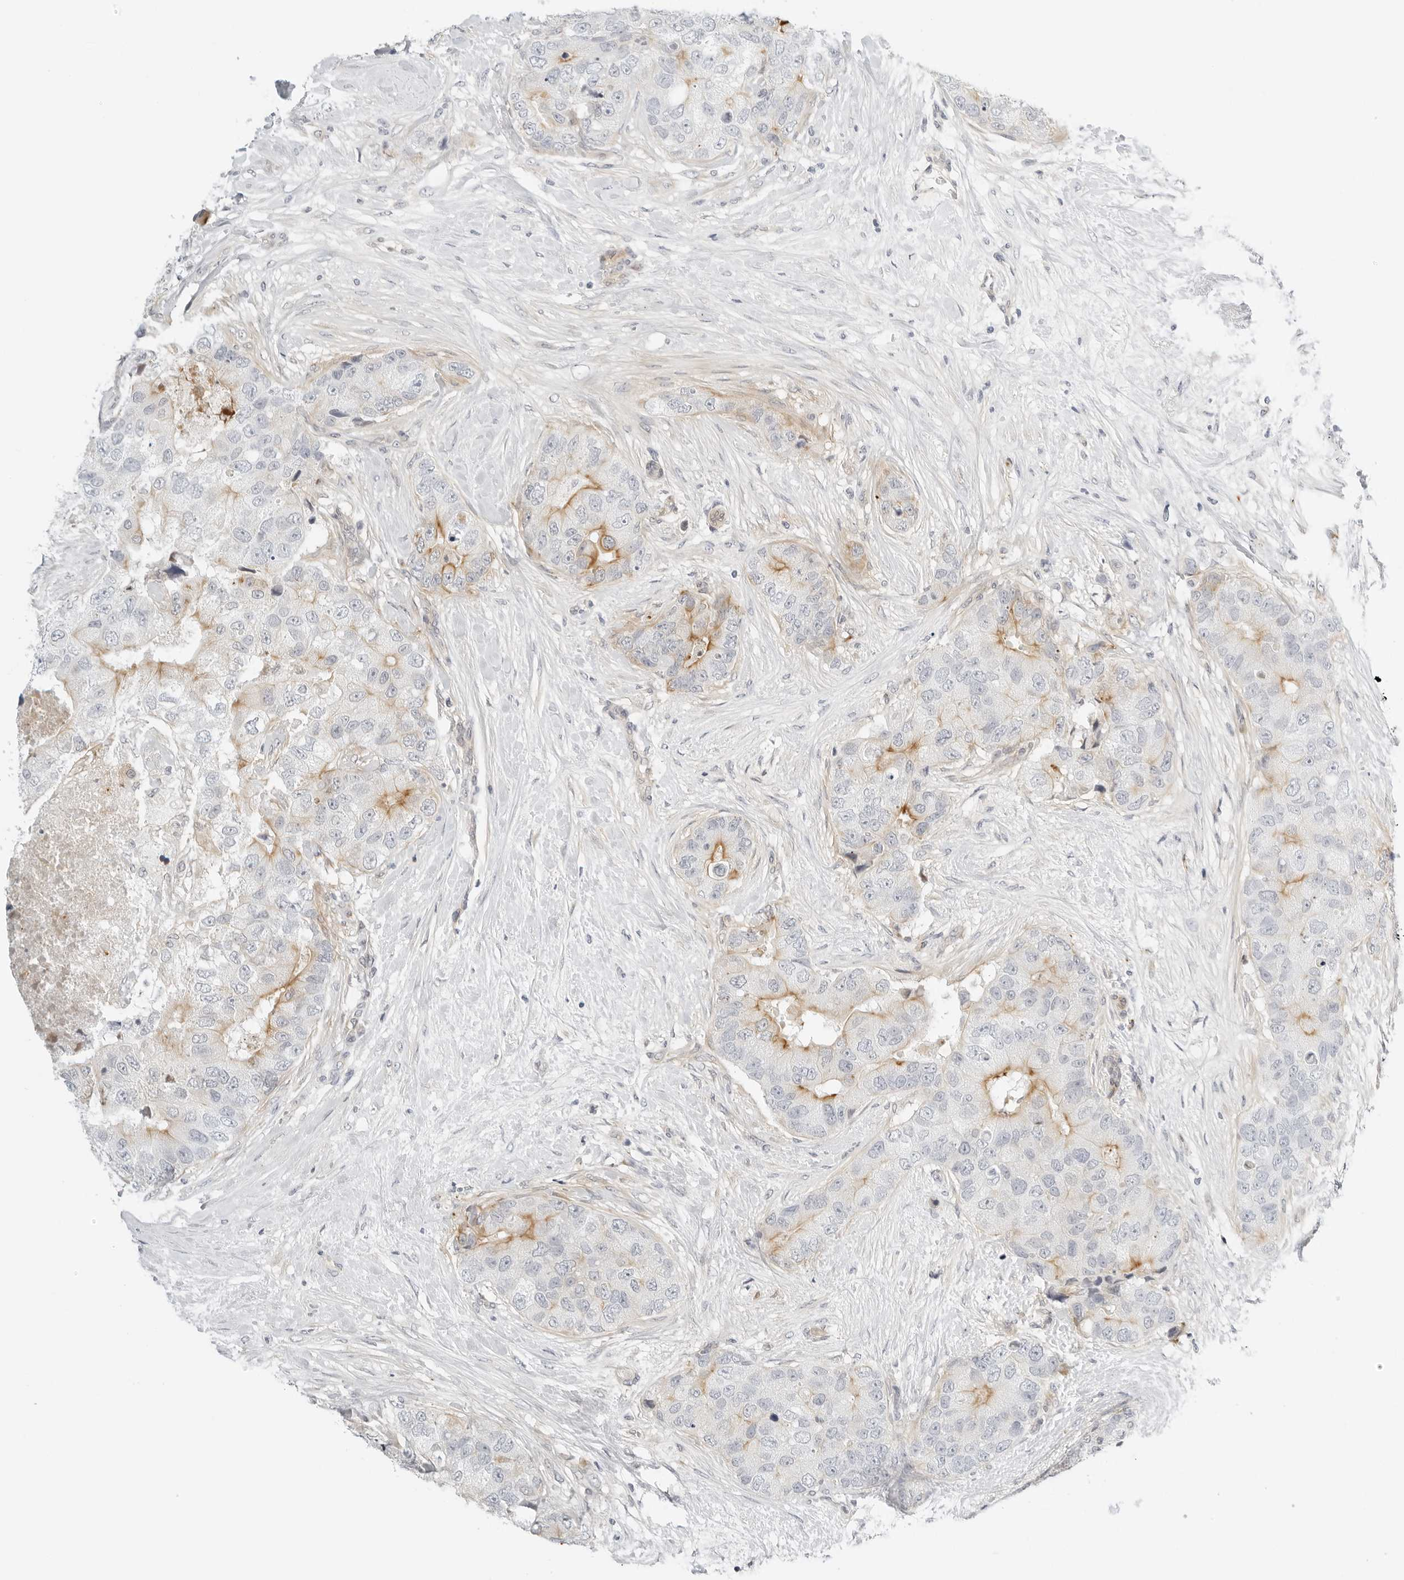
{"staining": {"intensity": "moderate", "quantity": "<25%", "location": "cytoplasmic/membranous"}, "tissue": "breast cancer", "cell_type": "Tumor cells", "image_type": "cancer", "snomed": [{"axis": "morphology", "description": "Duct carcinoma"}, {"axis": "topography", "description": "Breast"}], "caption": "Breast cancer (invasive ductal carcinoma) stained with DAB immunohistochemistry (IHC) exhibits low levels of moderate cytoplasmic/membranous expression in approximately <25% of tumor cells.", "gene": "OSCP1", "patient": {"sex": "female", "age": 62}}